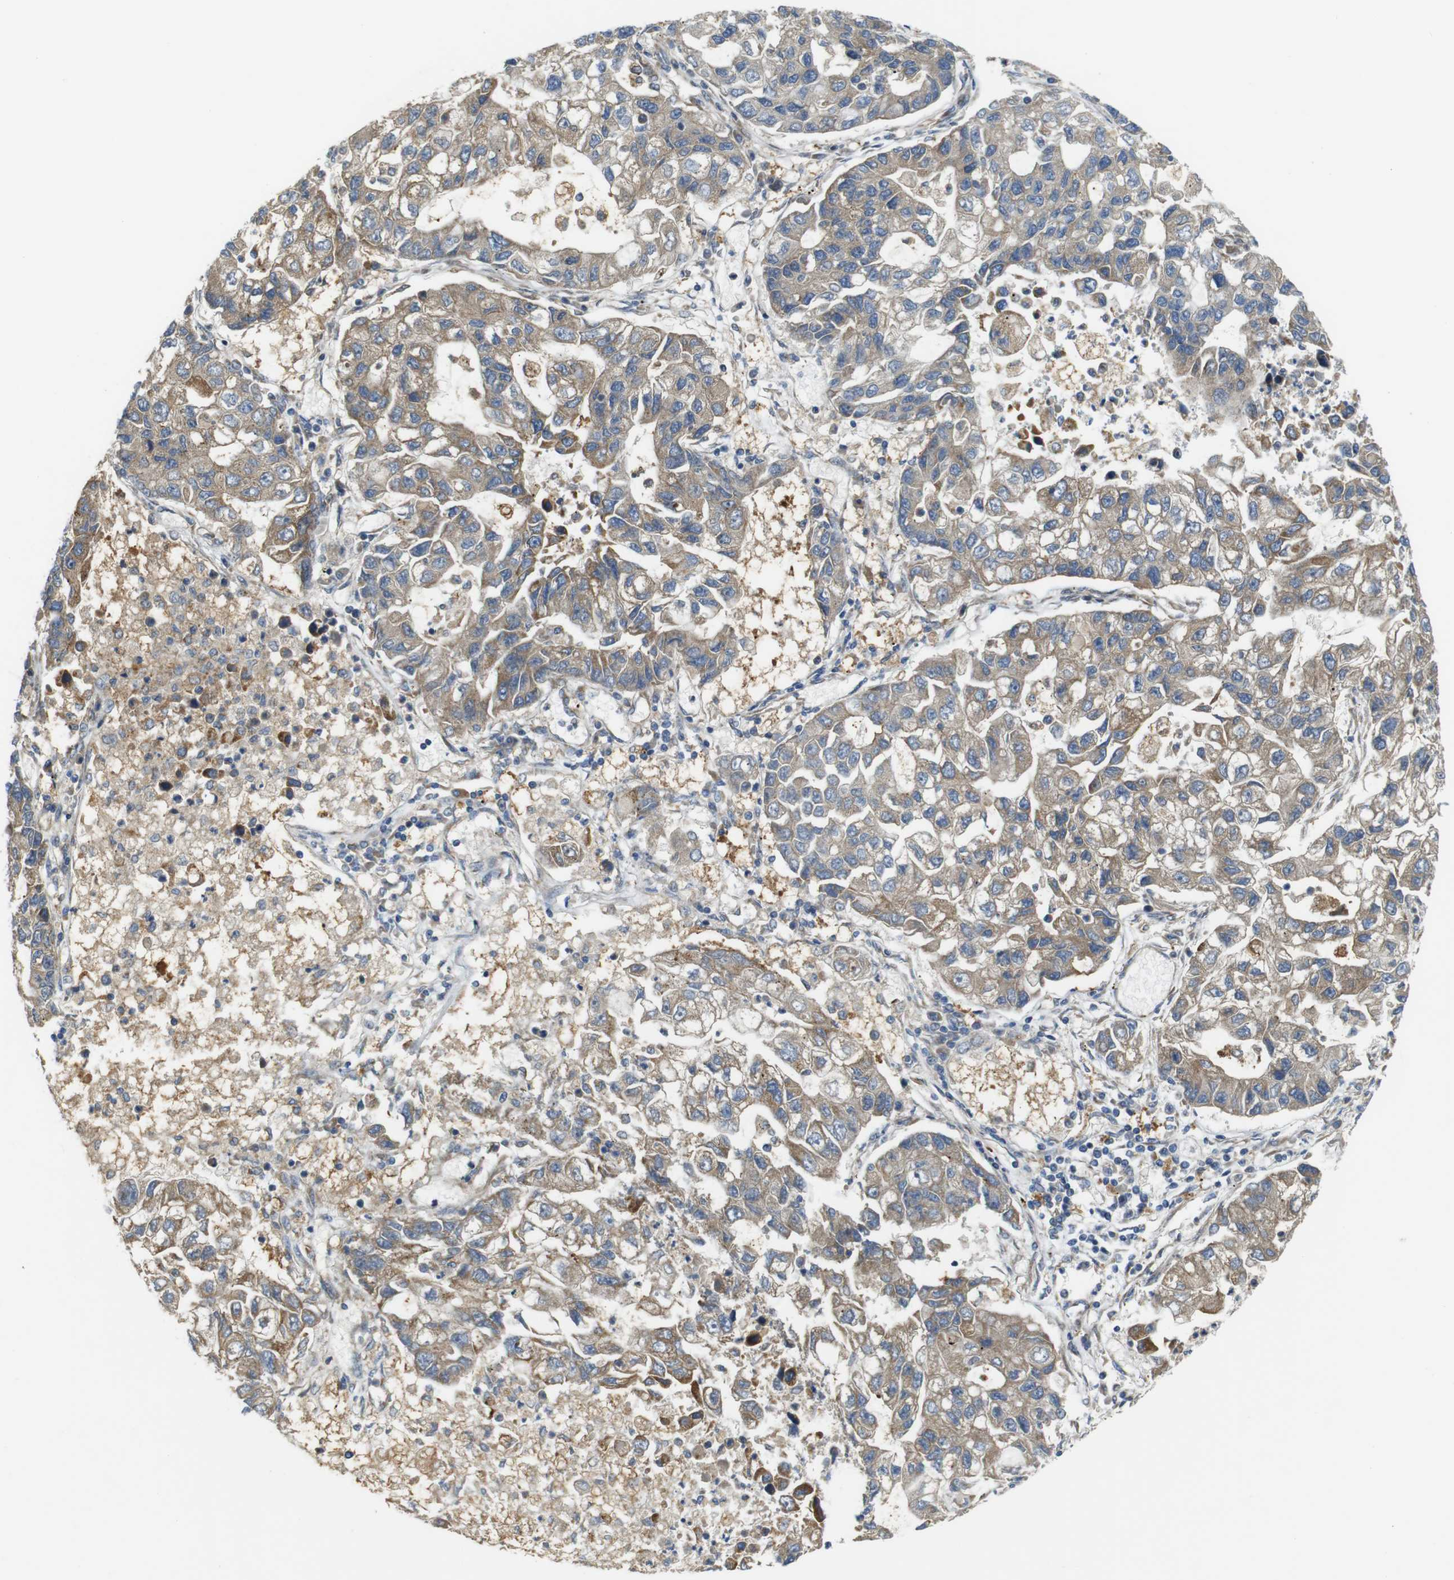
{"staining": {"intensity": "moderate", "quantity": ">75%", "location": "cytoplasmic/membranous"}, "tissue": "lung cancer", "cell_type": "Tumor cells", "image_type": "cancer", "snomed": [{"axis": "morphology", "description": "Adenocarcinoma, NOS"}, {"axis": "topography", "description": "Lung"}], "caption": "Moderate cytoplasmic/membranous positivity is identified in about >75% of tumor cells in lung cancer.", "gene": "POMK", "patient": {"sex": "female", "age": 51}}